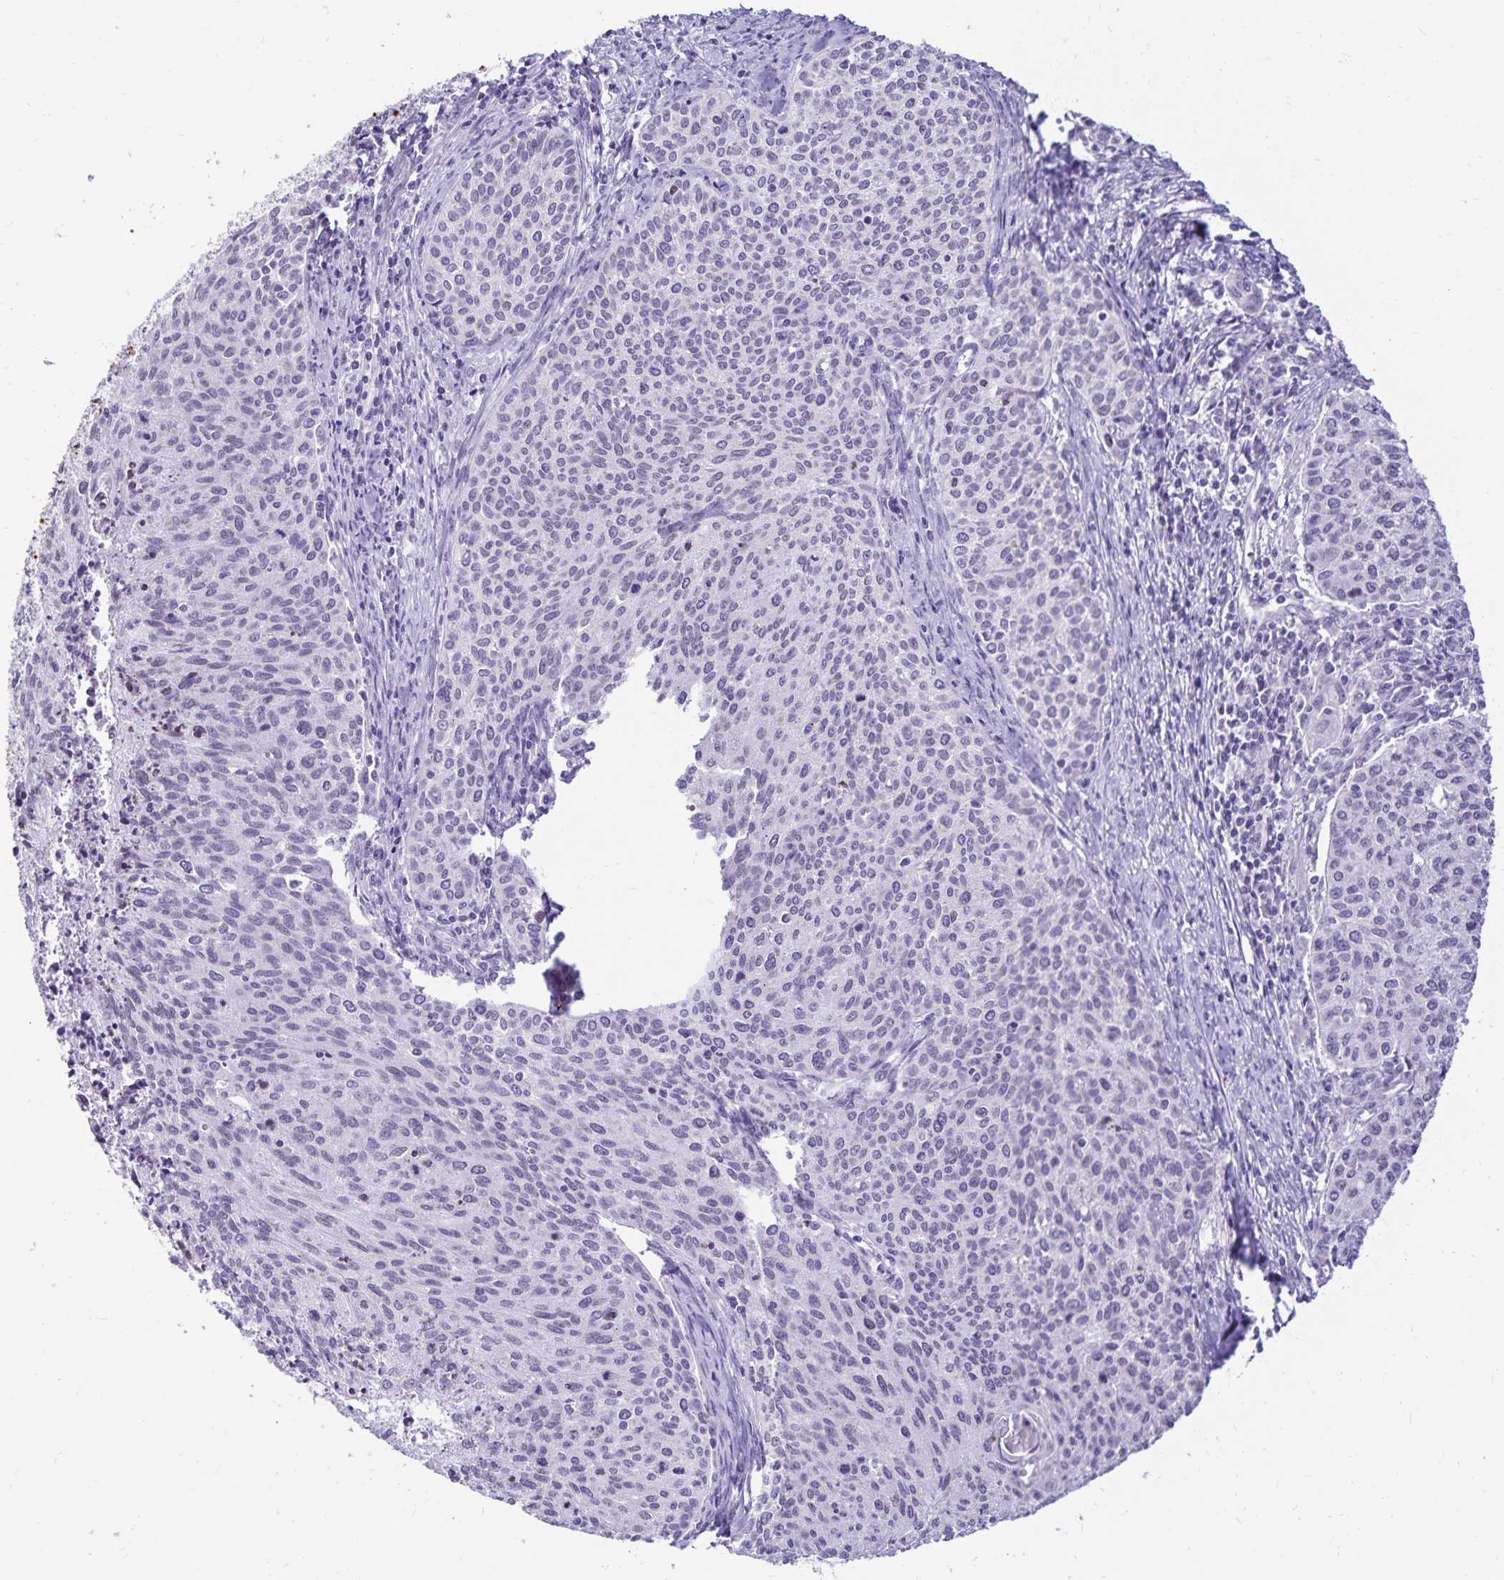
{"staining": {"intensity": "negative", "quantity": "none", "location": "none"}, "tissue": "cervical cancer", "cell_type": "Tumor cells", "image_type": "cancer", "snomed": [{"axis": "morphology", "description": "Squamous cell carcinoma, NOS"}, {"axis": "topography", "description": "Cervix"}], "caption": "Protein analysis of cervical squamous cell carcinoma shows no significant positivity in tumor cells.", "gene": "FAM166C", "patient": {"sex": "female", "age": 38}}